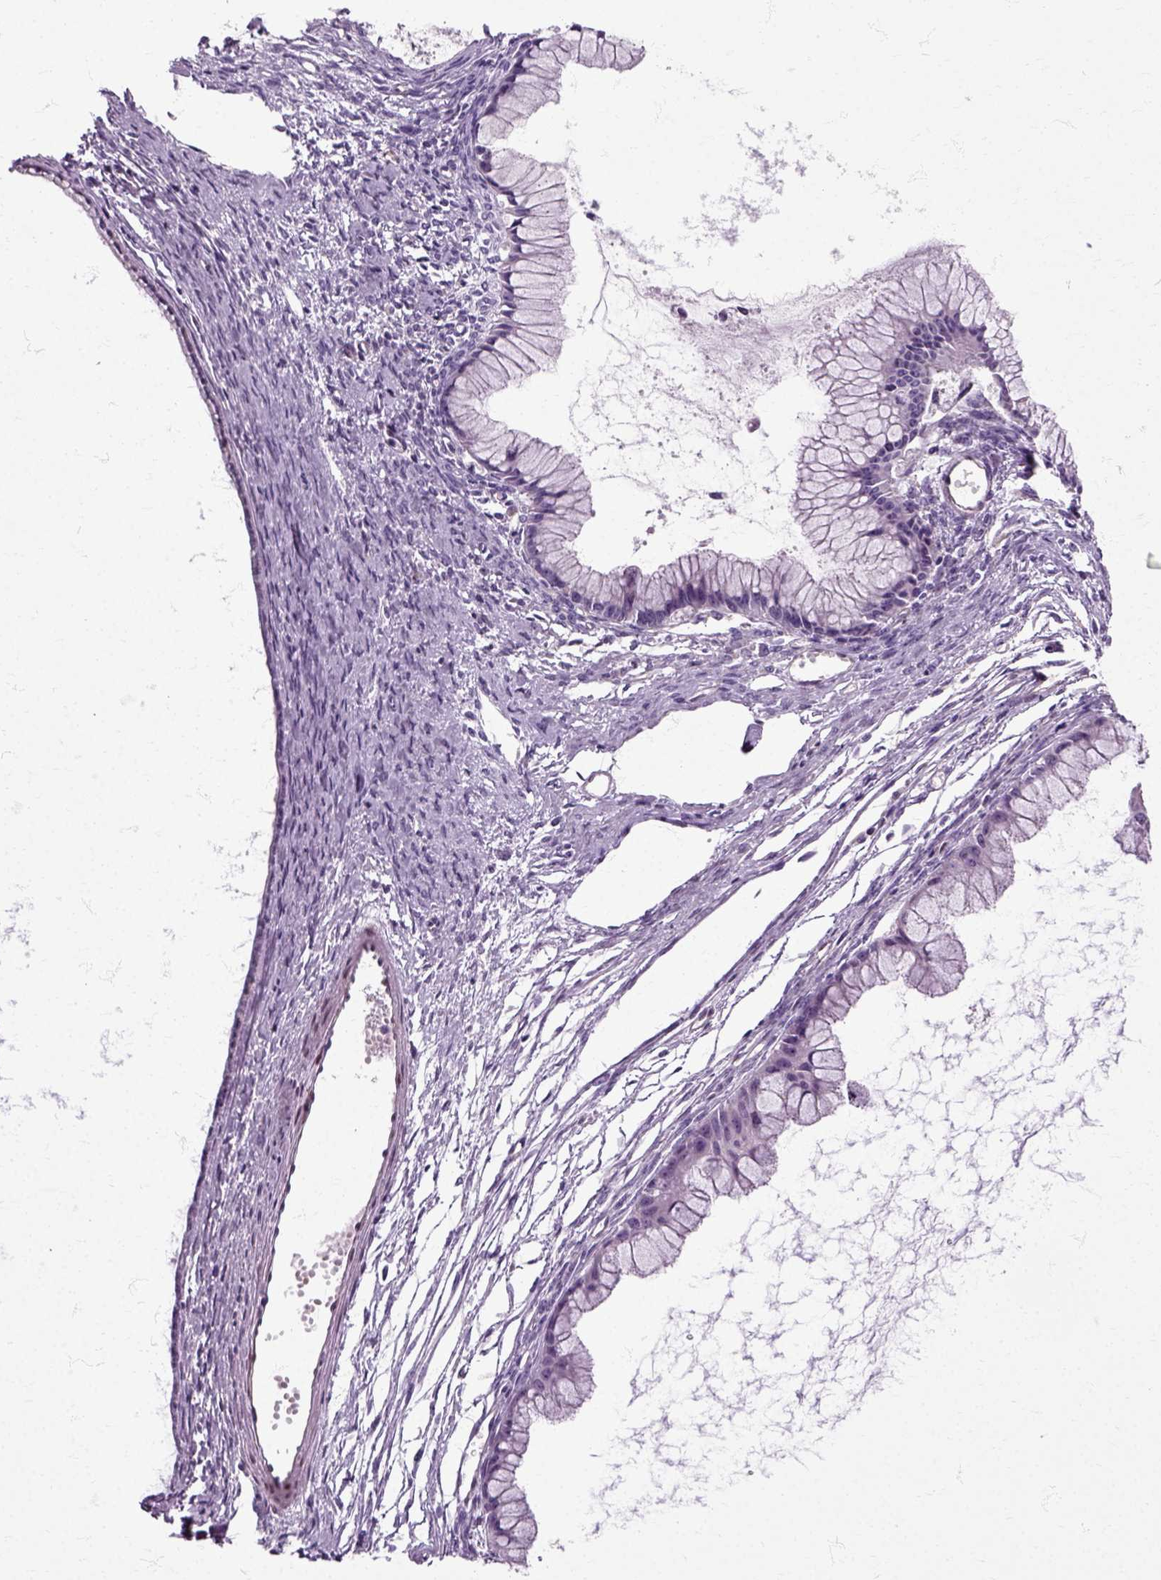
{"staining": {"intensity": "negative", "quantity": "none", "location": "none"}, "tissue": "ovarian cancer", "cell_type": "Tumor cells", "image_type": "cancer", "snomed": [{"axis": "morphology", "description": "Cystadenocarcinoma, mucinous, NOS"}, {"axis": "topography", "description": "Ovary"}], "caption": "Human ovarian mucinous cystadenocarcinoma stained for a protein using immunohistochemistry shows no positivity in tumor cells.", "gene": "HSPA2", "patient": {"sex": "female", "age": 41}}